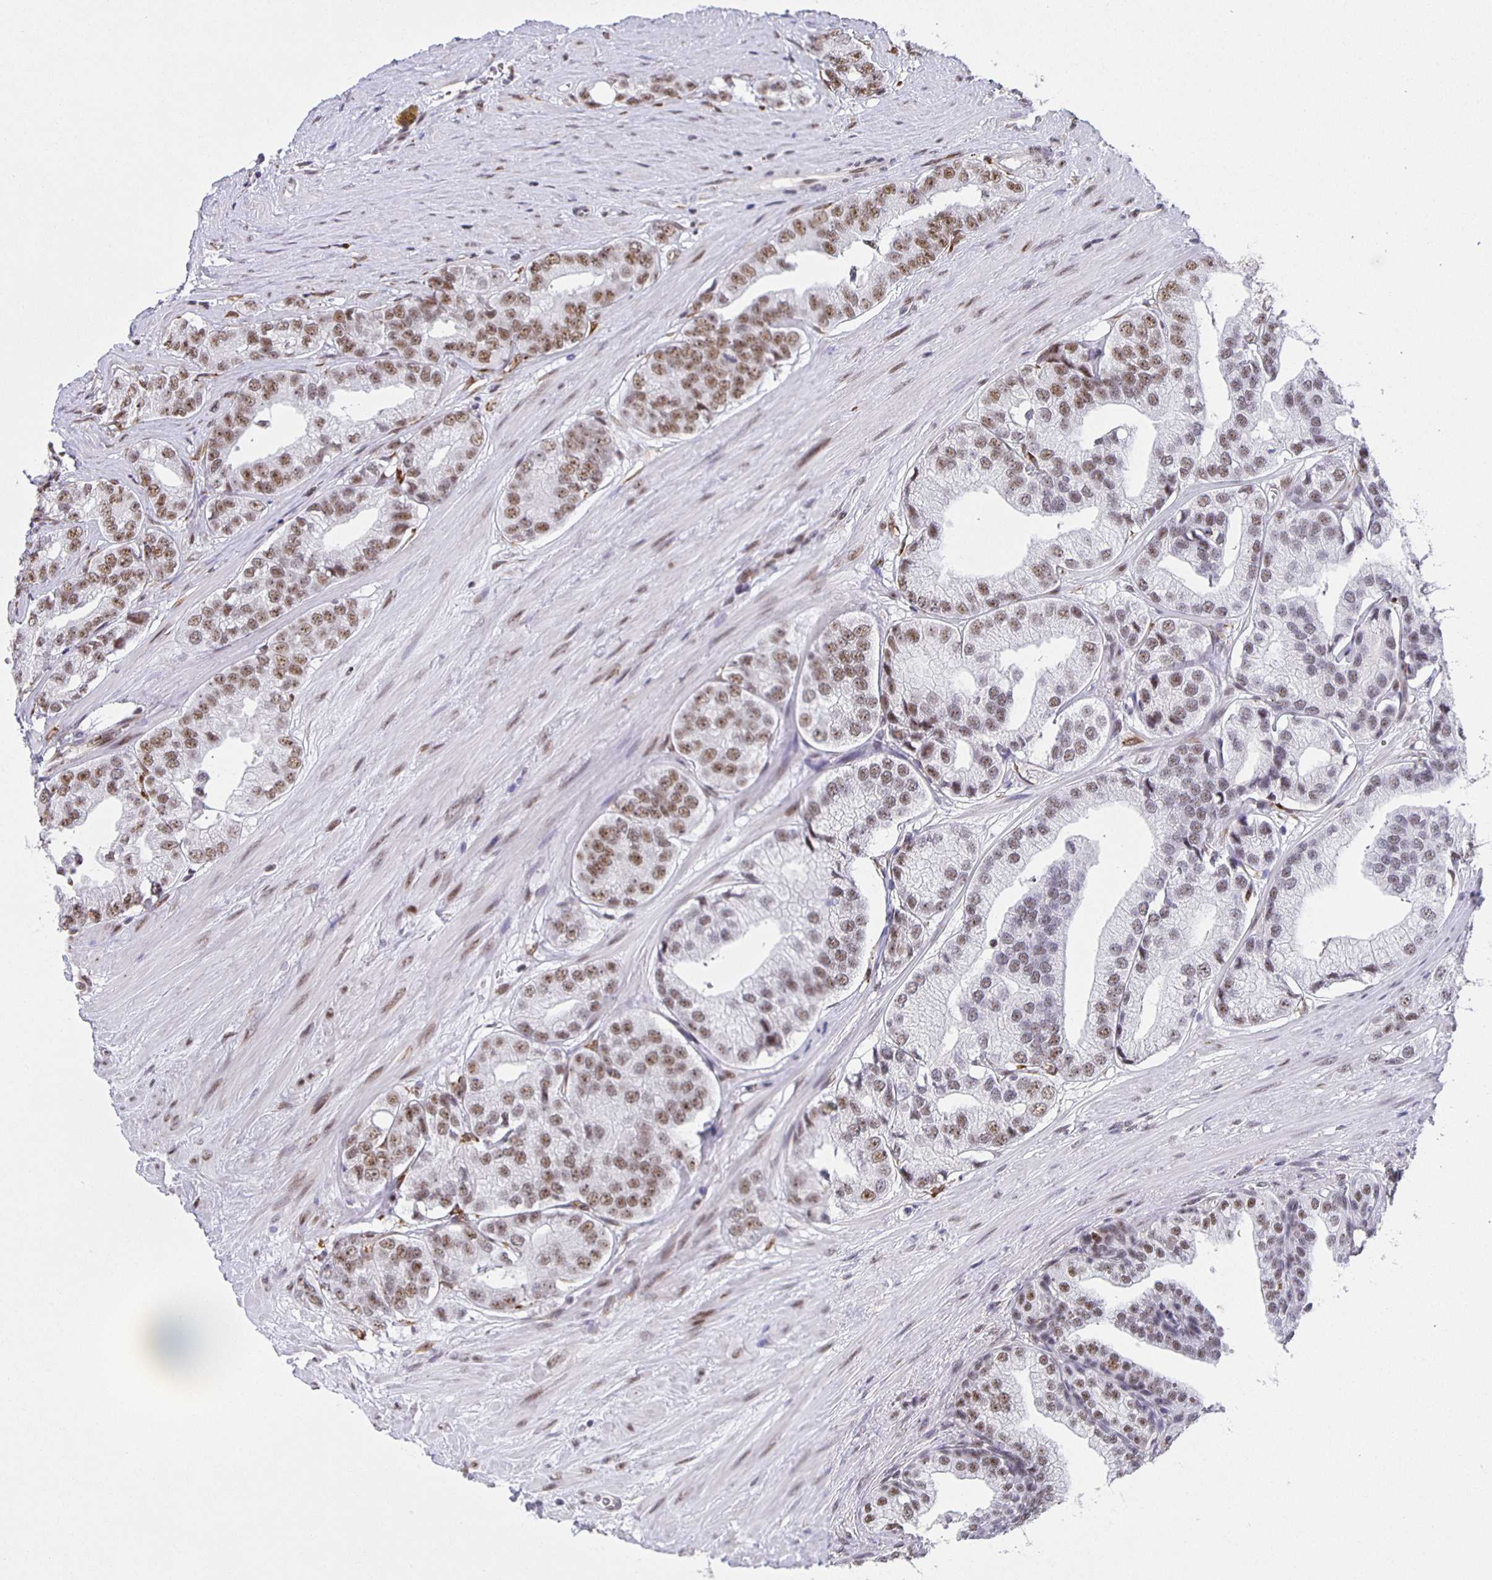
{"staining": {"intensity": "moderate", "quantity": ">75%", "location": "nuclear"}, "tissue": "prostate cancer", "cell_type": "Tumor cells", "image_type": "cancer", "snomed": [{"axis": "morphology", "description": "Adenocarcinoma, High grade"}, {"axis": "topography", "description": "Prostate"}], "caption": "Adenocarcinoma (high-grade) (prostate) stained with DAB immunohistochemistry shows medium levels of moderate nuclear positivity in approximately >75% of tumor cells. (Brightfield microscopy of DAB IHC at high magnification).", "gene": "ZRANB2", "patient": {"sex": "male", "age": 58}}